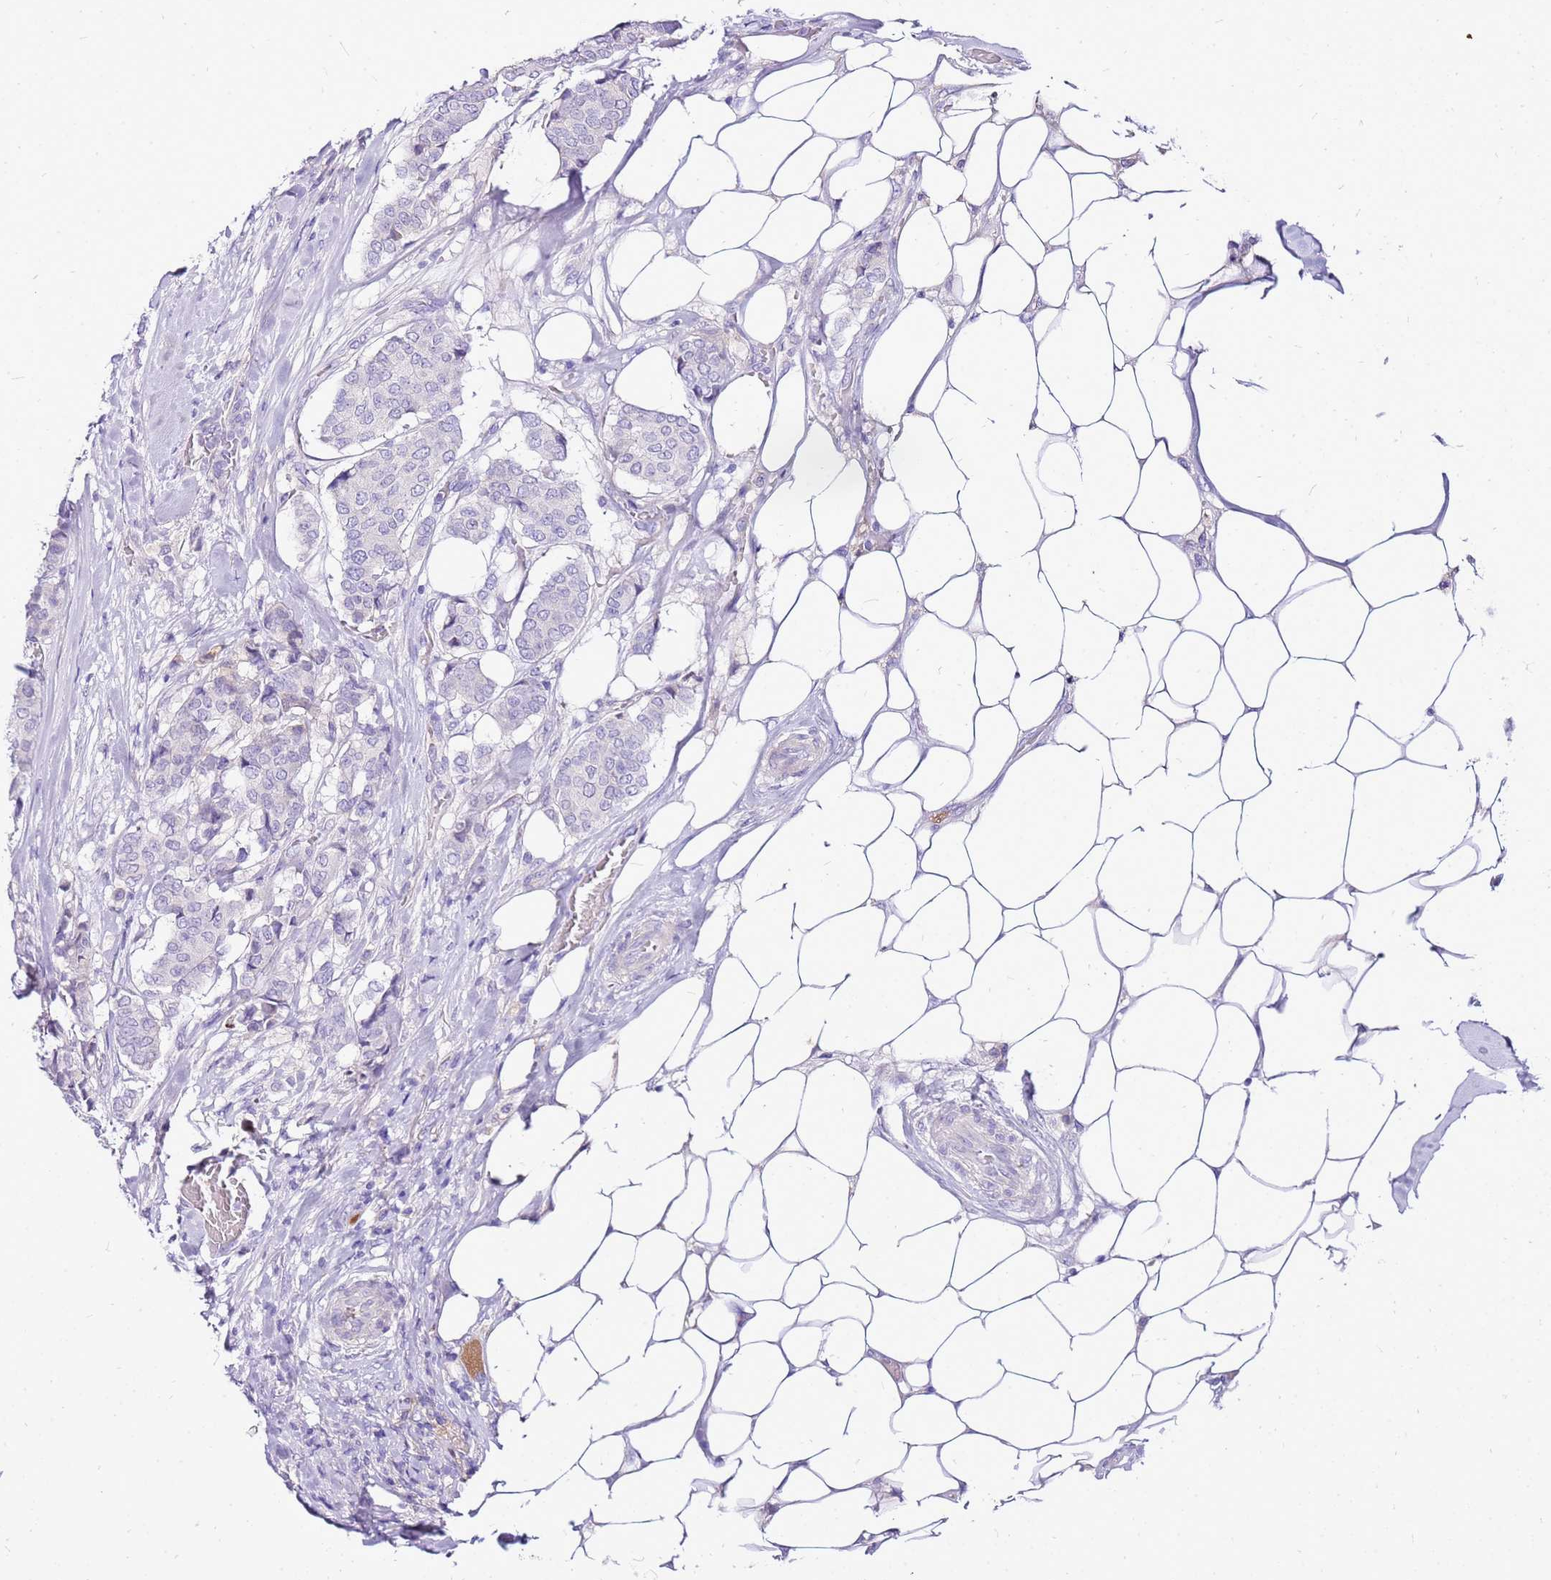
{"staining": {"intensity": "negative", "quantity": "none", "location": "none"}, "tissue": "breast cancer", "cell_type": "Tumor cells", "image_type": "cancer", "snomed": [{"axis": "morphology", "description": "Duct carcinoma"}, {"axis": "topography", "description": "Breast"}], "caption": "Histopathology image shows no protein positivity in tumor cells of breast cancer tissue. (IHC, brightfield microscopy, high magnification).", "gene": "DCDC2B", "patient": {"sex": "female", "age": 75}}